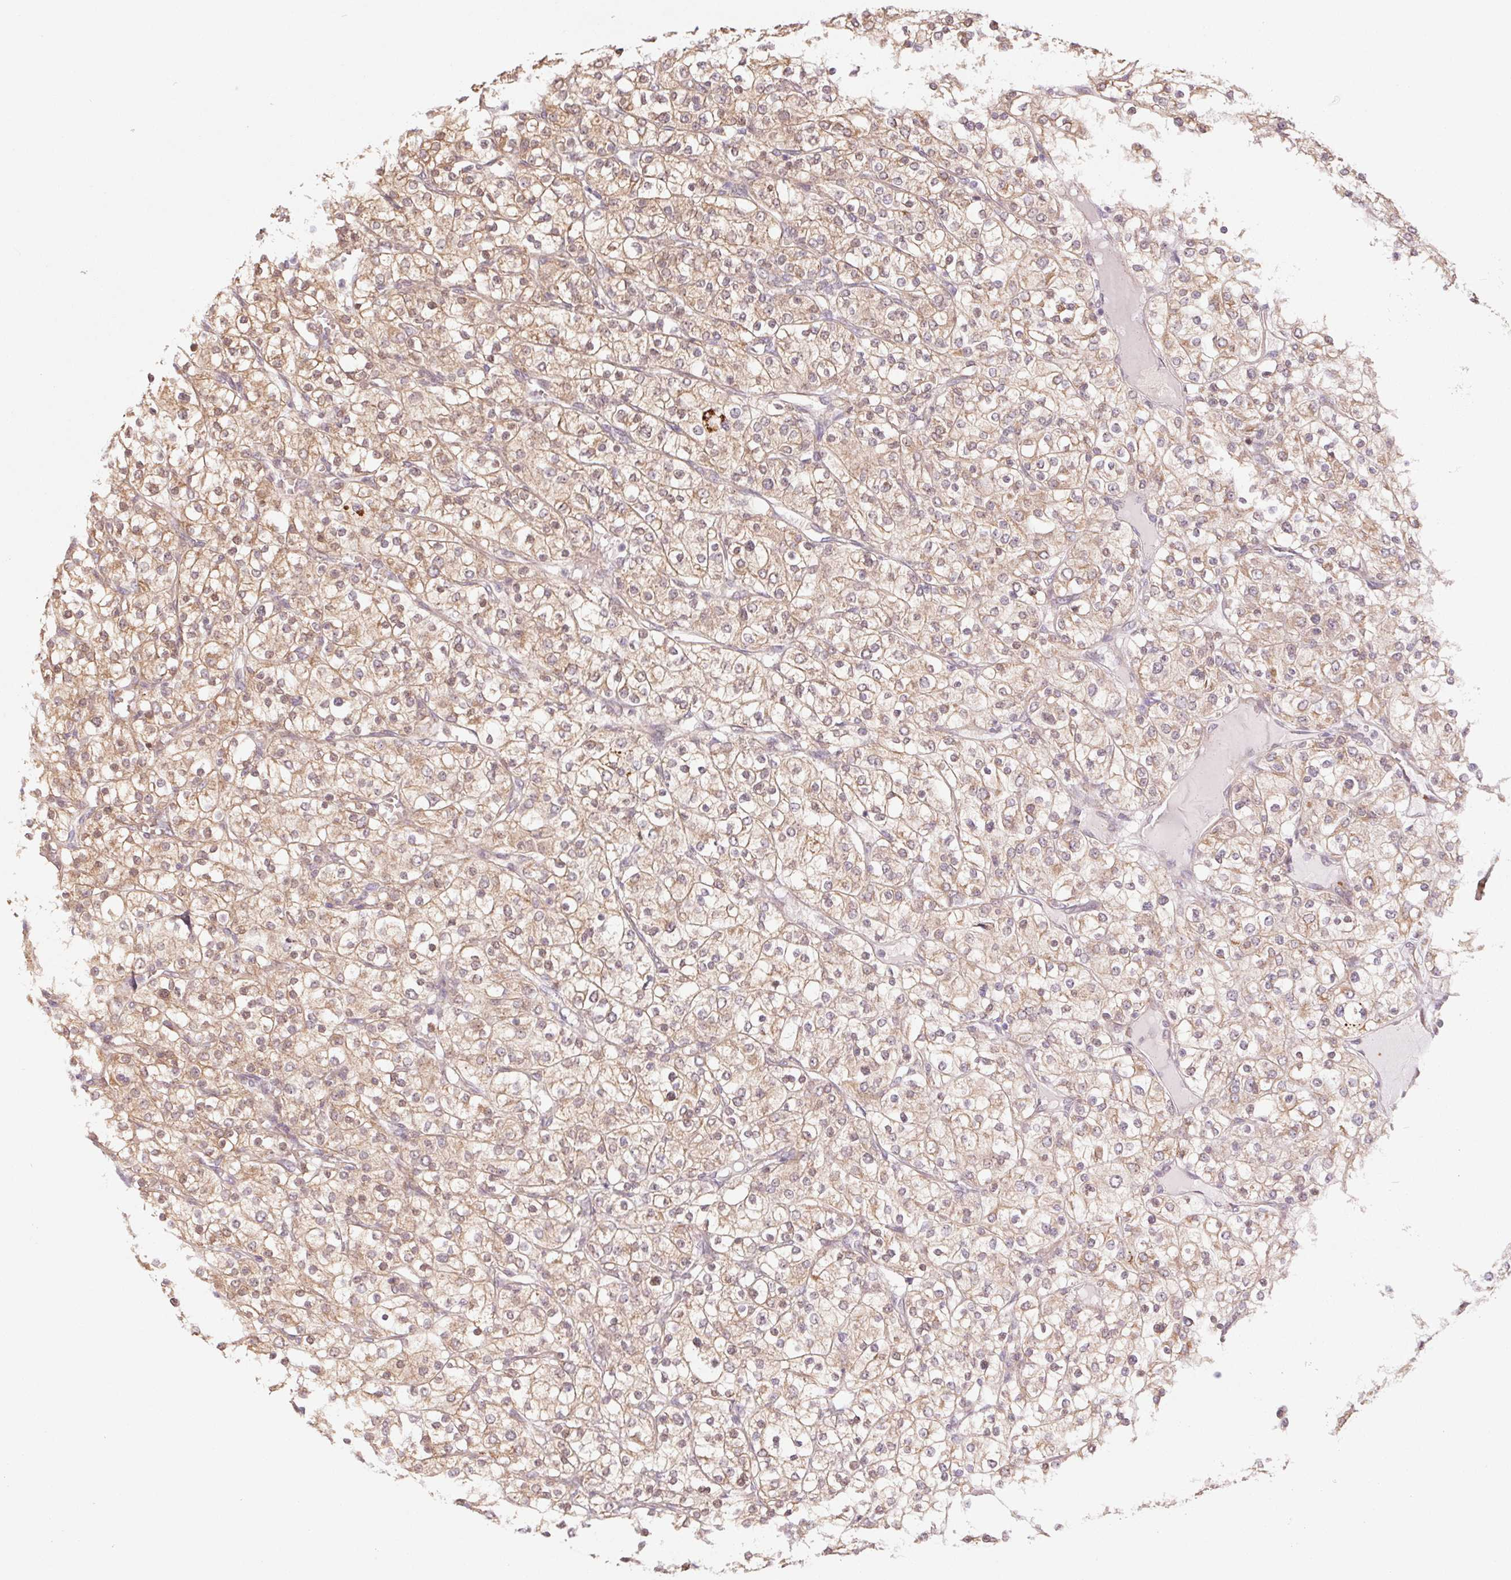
{"staining": {"intensity": "weak", "quantity": ">75%", "location": "cytoplasmic/membranous"}, "tissue": "renal cancer", "cell_type": "Tumor cells", "image_type": "cancer", "snomed": [{"axis": "morphology", "description": "Adenocarcinoma, NOS"}, {"axis": "topography", "description": "Kidney"}], "caption": "Immunohistochemical staining of renal adenocarcinoma exhibits low levels of weak cytoplasmic/membranous protein staining in approximately >75% of tumor cells.", "gene": "RRM1", "patient": {"sex": "male", "age": 80}}